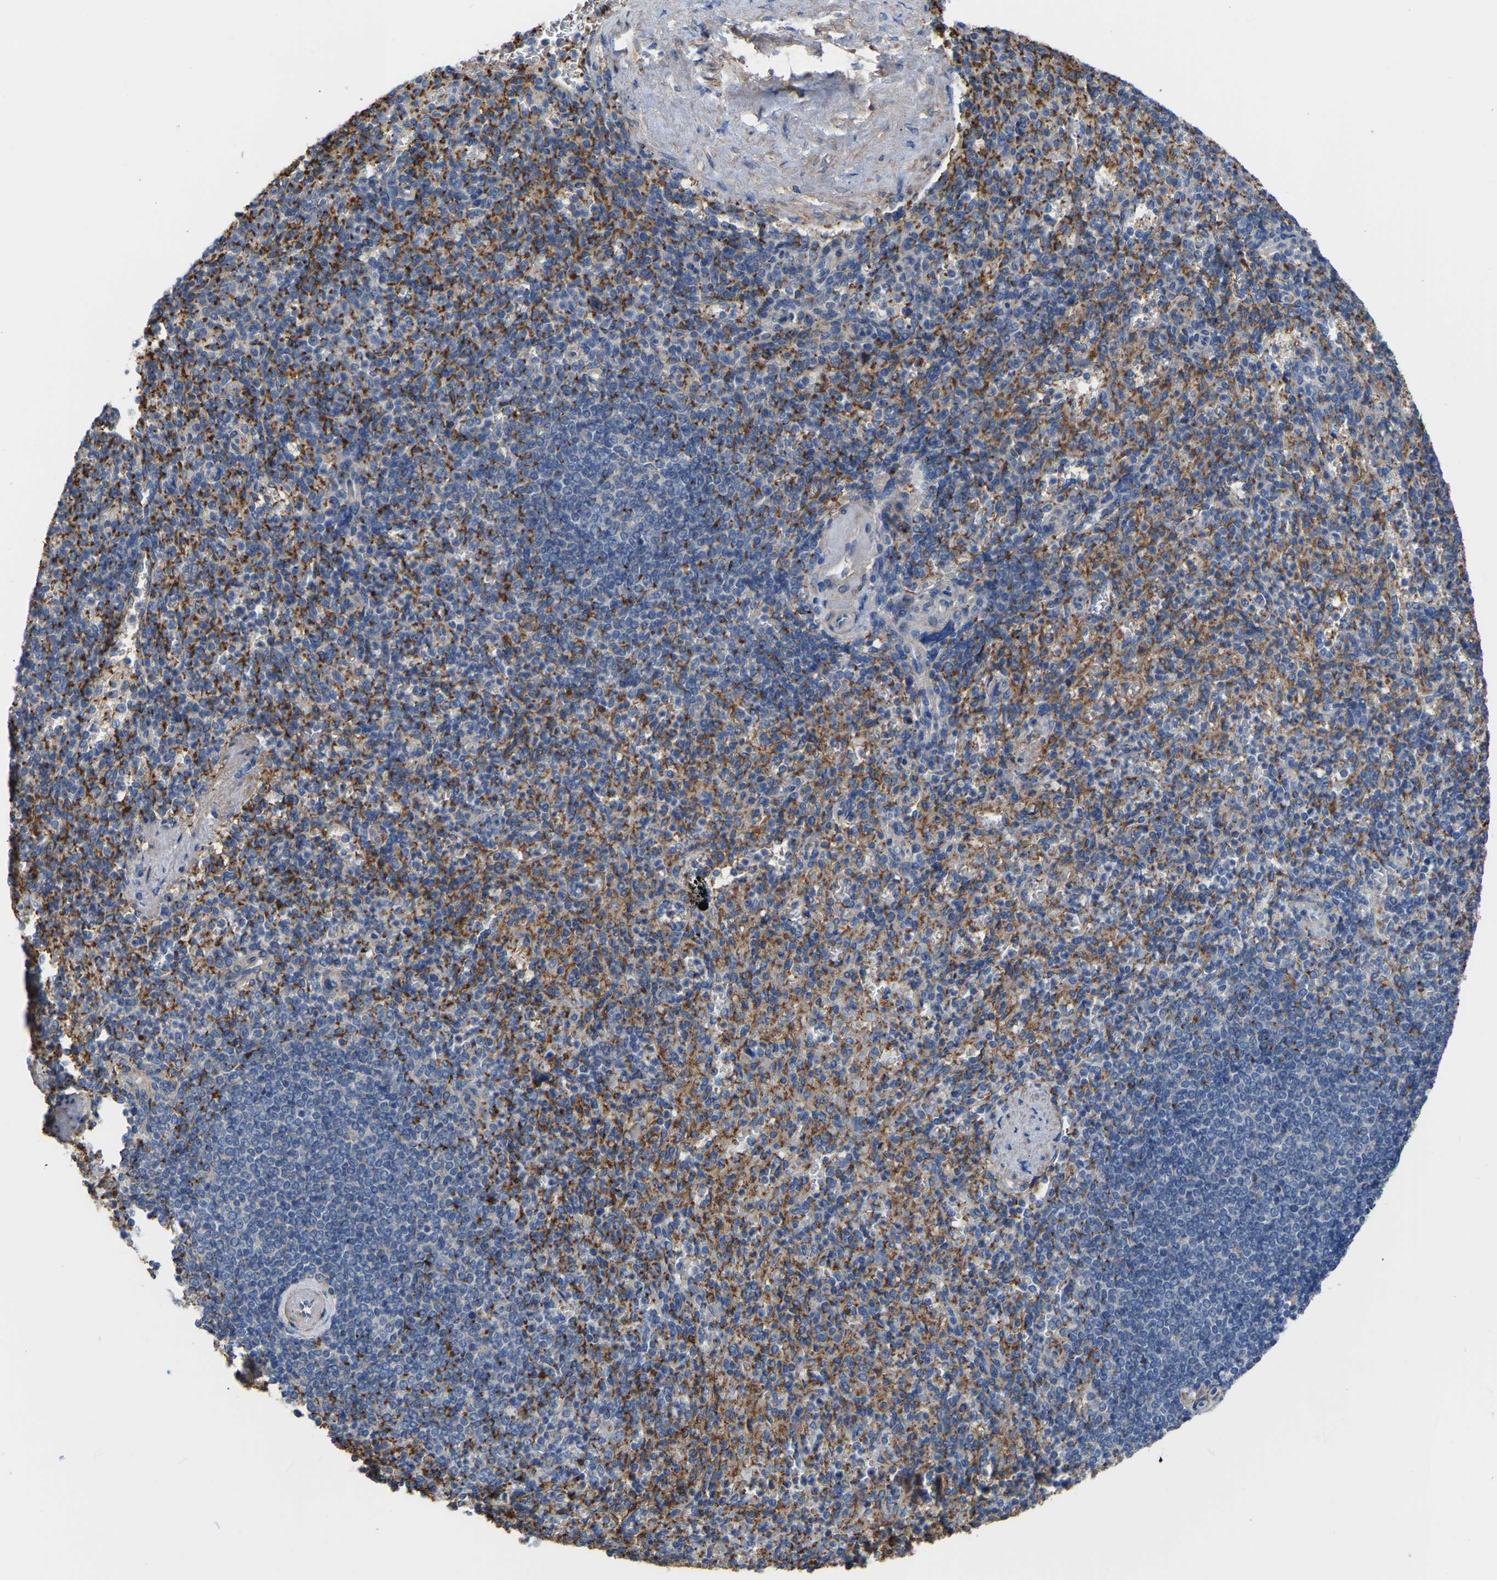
{"staining": {"intensity": "moderate", "quantity": ">75%", "location": "cytoplasmic/membranous"}, "tissue": "spleen", "cell_type": "Cells in red pulp", "image_type": "normal", "snomed": [{"axis": "morphology", "description": "Normal tissue, NOS"}, {"axis": "topography", "description": "Spleen"}], "caption": "Benign spleen exhibits moderate cytoplasmic/membranous positivity in about >75% of cells in red pulp Ihc stains the protein of interest in brown and the nuclei are stained blue..", "gene": "ZNF449", "patient": {"sex": "female", "age": 74}}